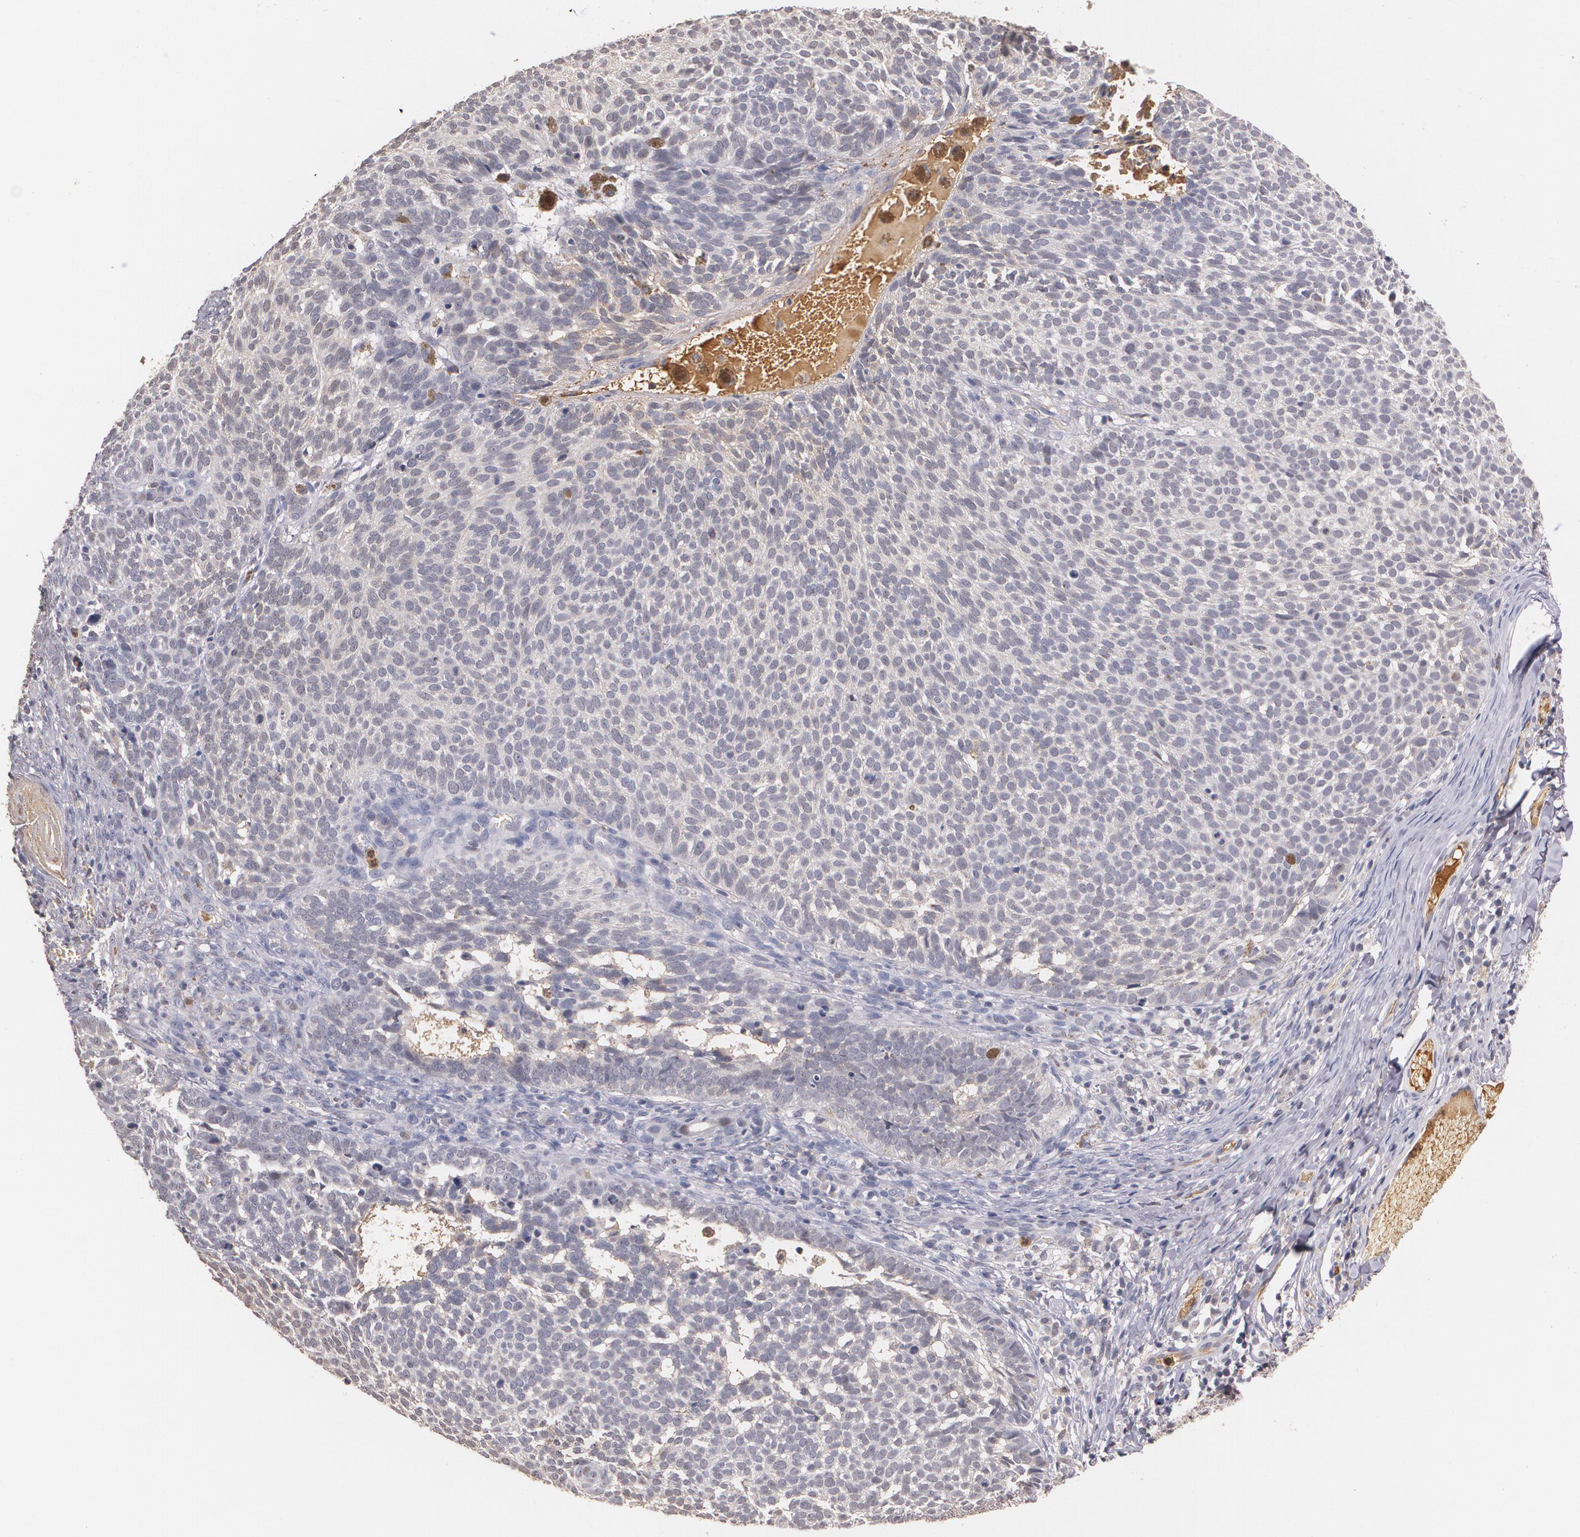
{"staining": {"intensity": "weak", "quantity": ">75%", "location": "cytoplasmic/membranous"}, "tissue": "skin cancer", "cell_type": "Tumor cells", "image_type": "cancer", "snomed": [{"axis": "morphology", "description": "Basal cell carcinoma"}, {"axis": "topography", "description": "Skin"}], "caption": "This photomicrograph displays skin cancer stained with immunohistochemistry to label a protein in brown. The cytoplasmic/membranous of tumor cells show weak positivity for the protein. Nuclei are counter-stained blue.", "gene": "PTS", "patient": {"sex": "male", "age": 63}}